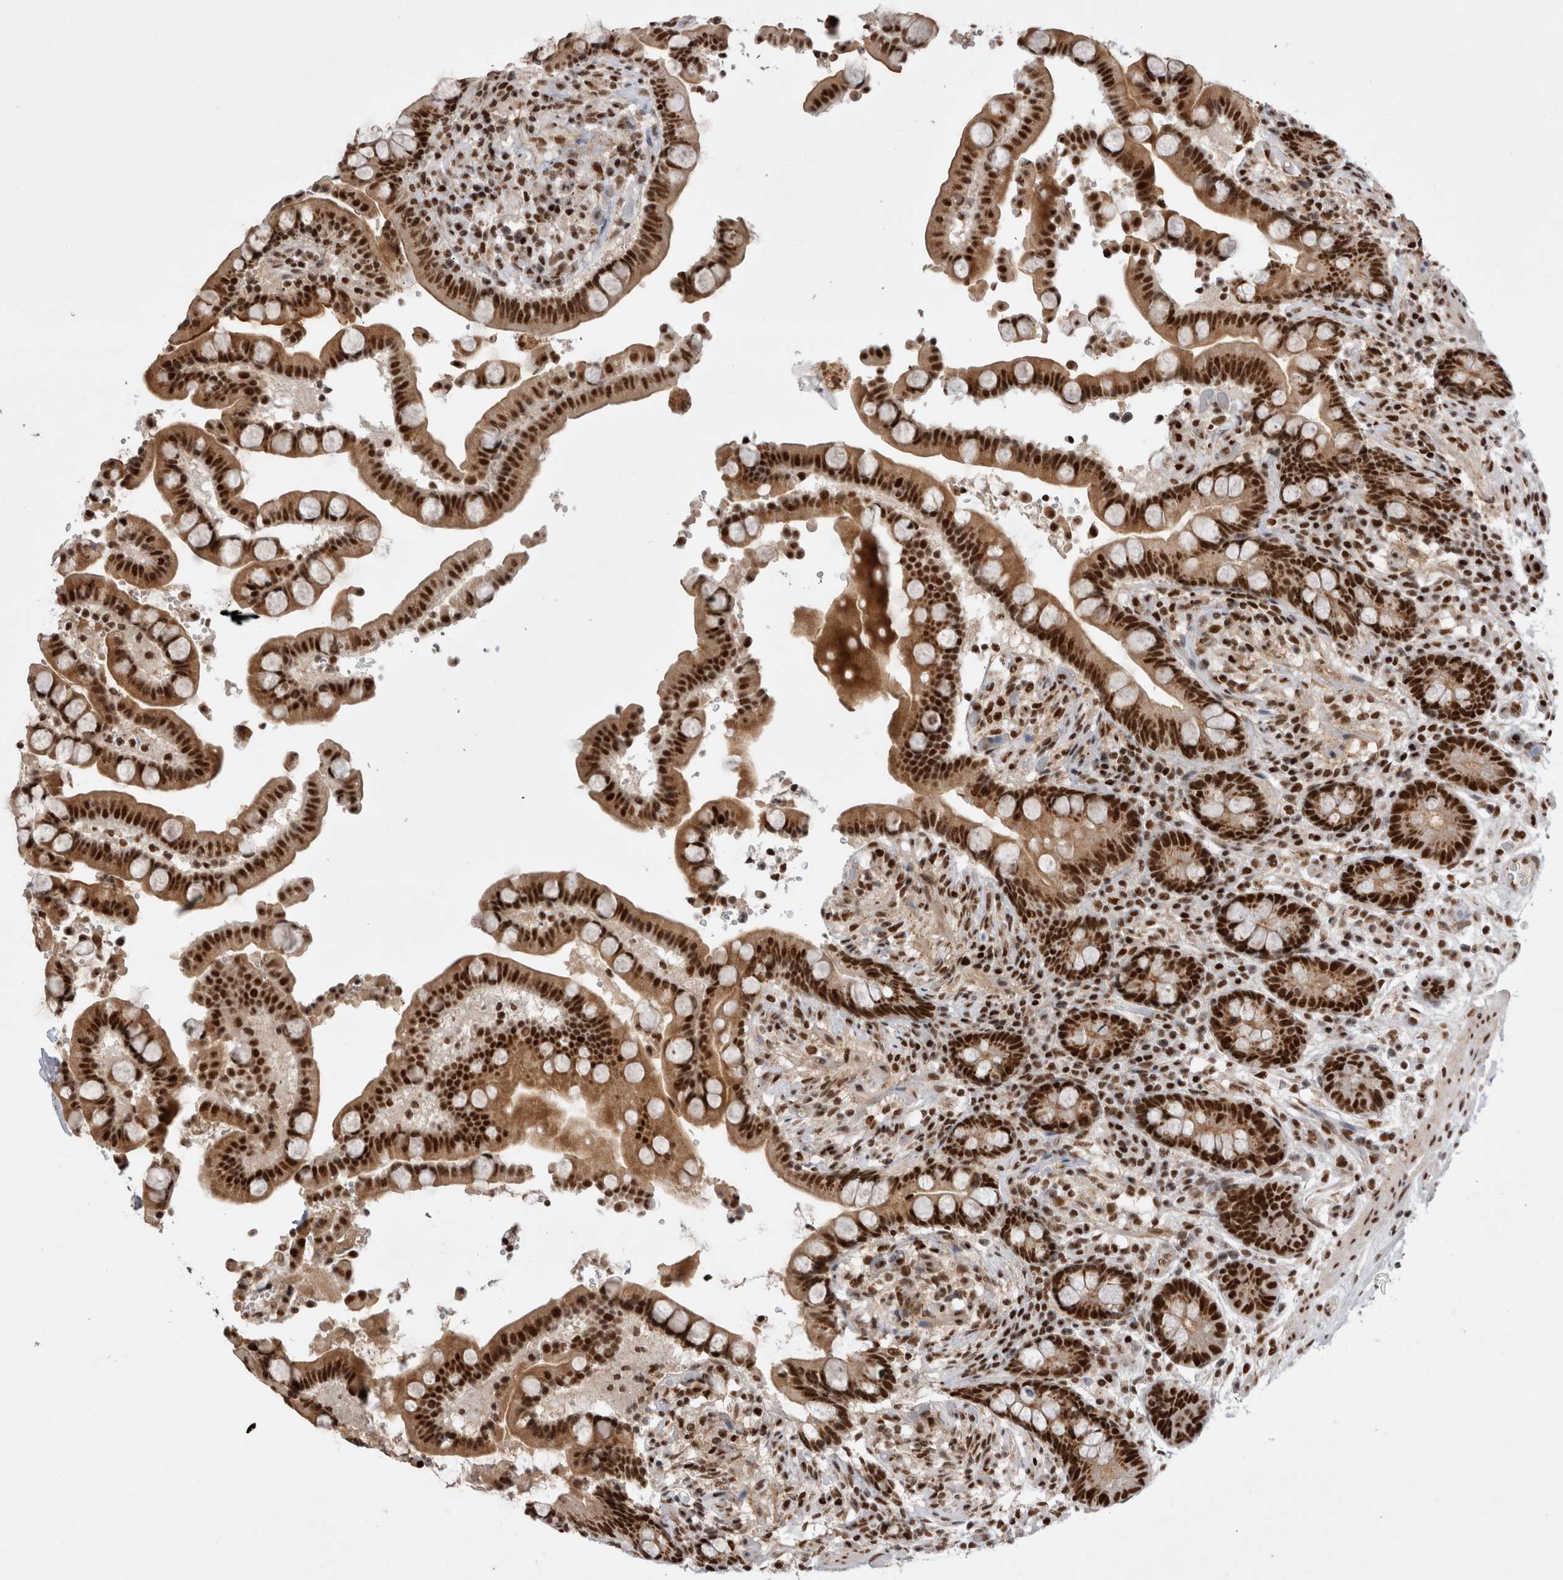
{"staining": {"intensity": "moderate", "quantity": ">75%", "location": "nuclear"}, "tissue": "colon", "cell_type": "Endothelial cells", "image_type": "normal", "snomed": [{"axis": "morphology", "description": "Normal tissue, NOS"}, {"axis": "topography", "description": "Colon"}], "caption": "Colon stained with IHC reveals moderate nuclear staining in approximately >75% of endothelial cells. Immunohistochemistry (ihc) stains the protein of interest in brown and the nuclei are stained blue.", "gene": "EYA2", "patient": {"sex": "male", "age": 73}}